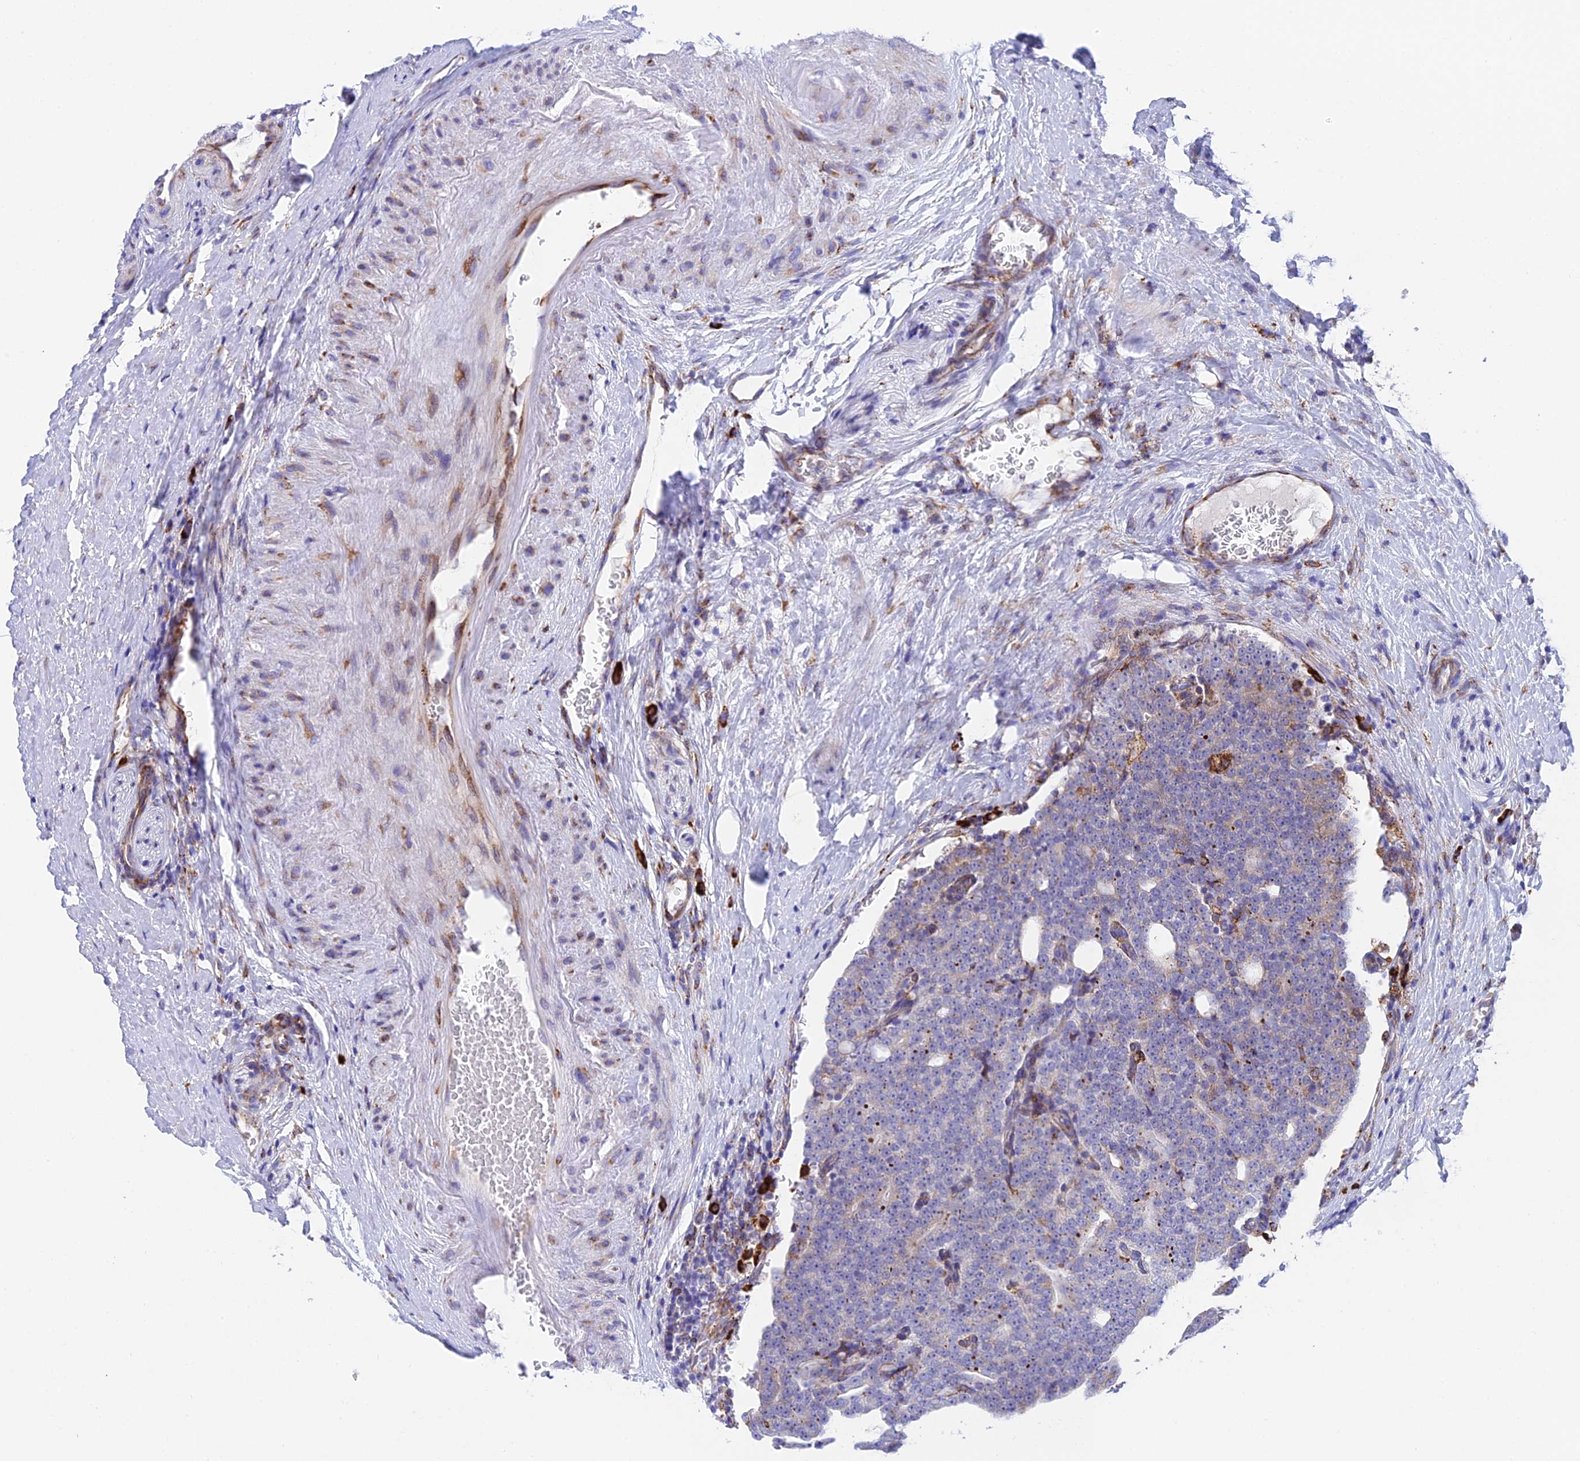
{"staining": {"intensity": "weak", "quantity": "<25%", "location": "cytoplasmic/membranous"}, "tissue": "prostate cancer", "cell_type": "Tumor cells", "image_type": "cancer", "snomed": [{"axis": "morphology", "description": "Adenocarcinoma, High grade"}, {"axis": "topography", "description": "Prostate"}], "caption": "High-grade adenocarcinoma (prostate) was stained to show a protein in brown. There is no significant staining in tumor cells. (Stains: DAB (3,3'-diaminobenzidine) immunohistochemistry (IHC) with hematoxylin counter stain, Microscopy: brightfield microscopy at high magnification).", "gene": "TUBGCP6", "patient": {"sex": "male", "age": 56}}